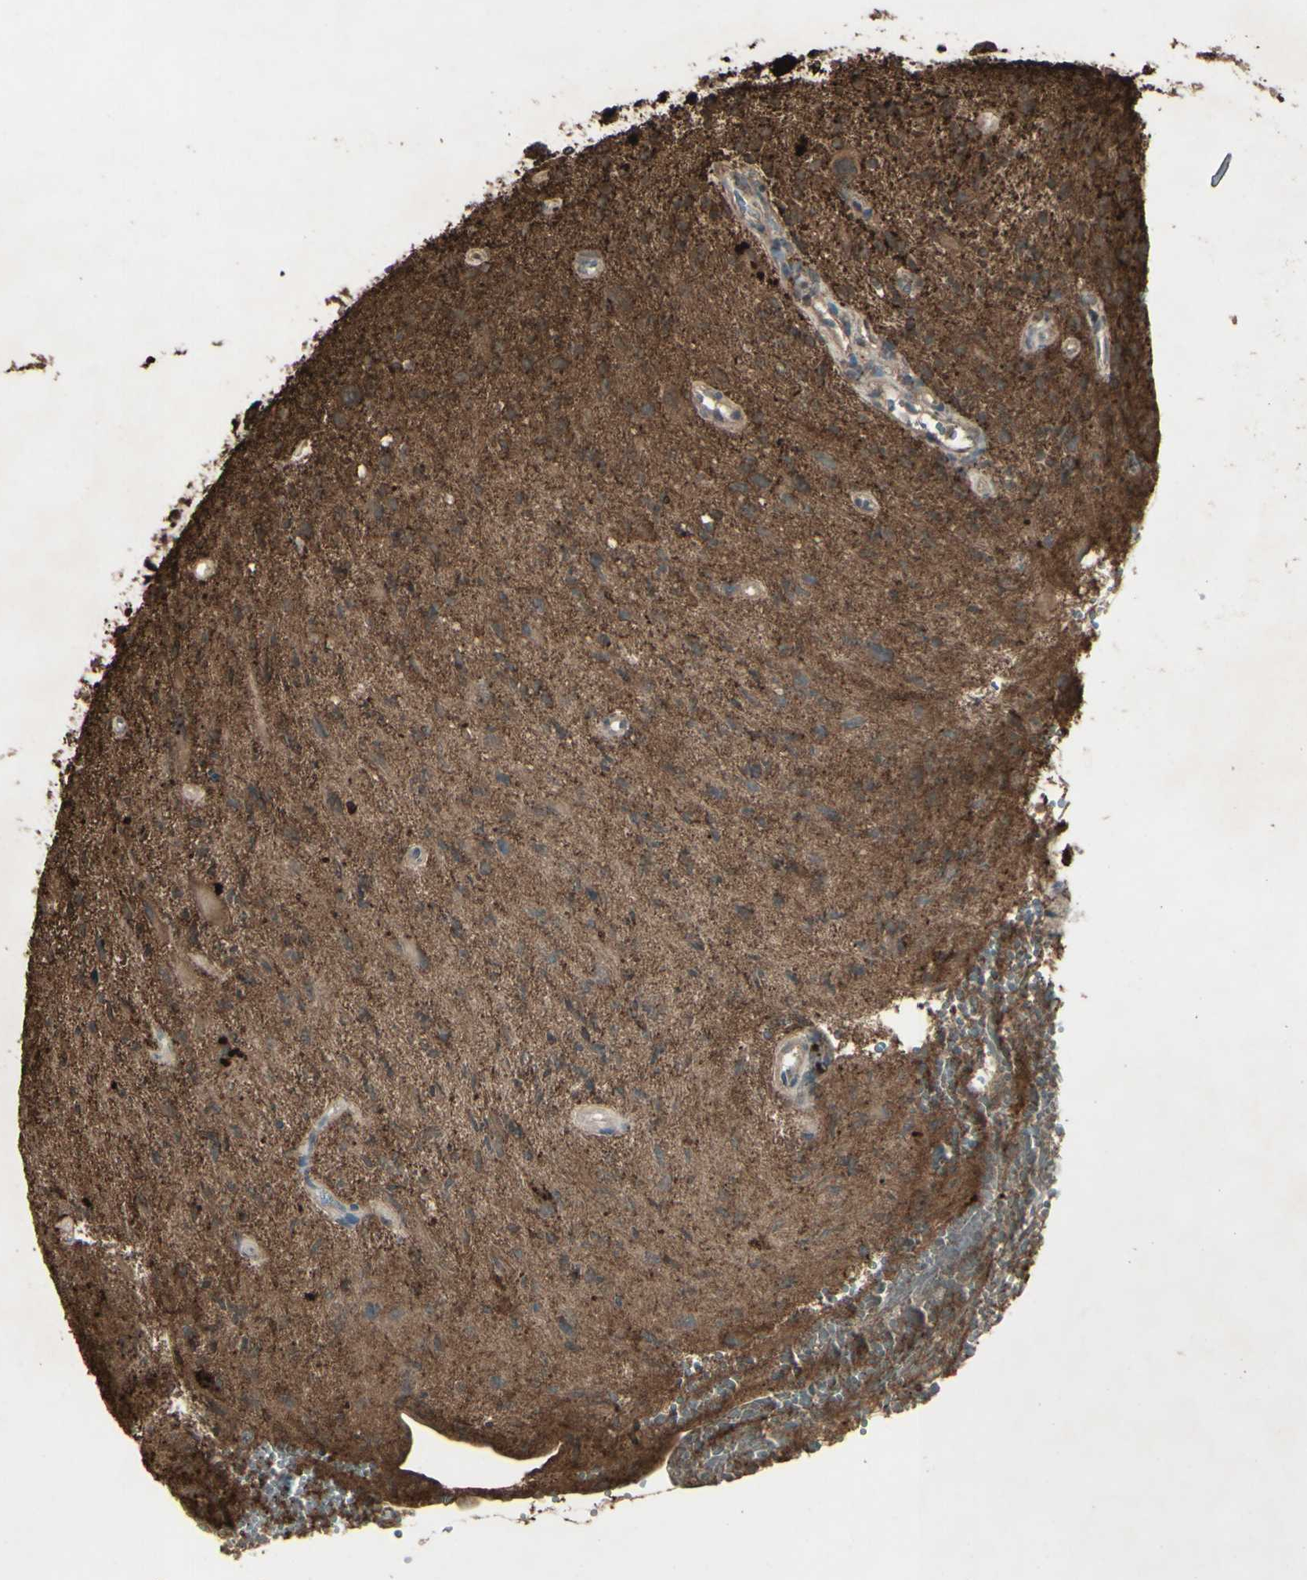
{"staining": {"intensity": "strong", "quantity": "25%-75%", "location": "cytoplasmic/membranous"}, "tissue": "glioma", "cell_type": "Tumor cells", "image_type": "cancer", "snomed": [{"axis": "morphology", "description": "Glioma, malignant, High grade"}, {"axis": "topography", "description": "Brain"}], "caption": "Glioma stained with a protein marker shows strong staining in tumor cells.", "gene": "GNAS", "patient": {"sex": "male", "age": 48}}